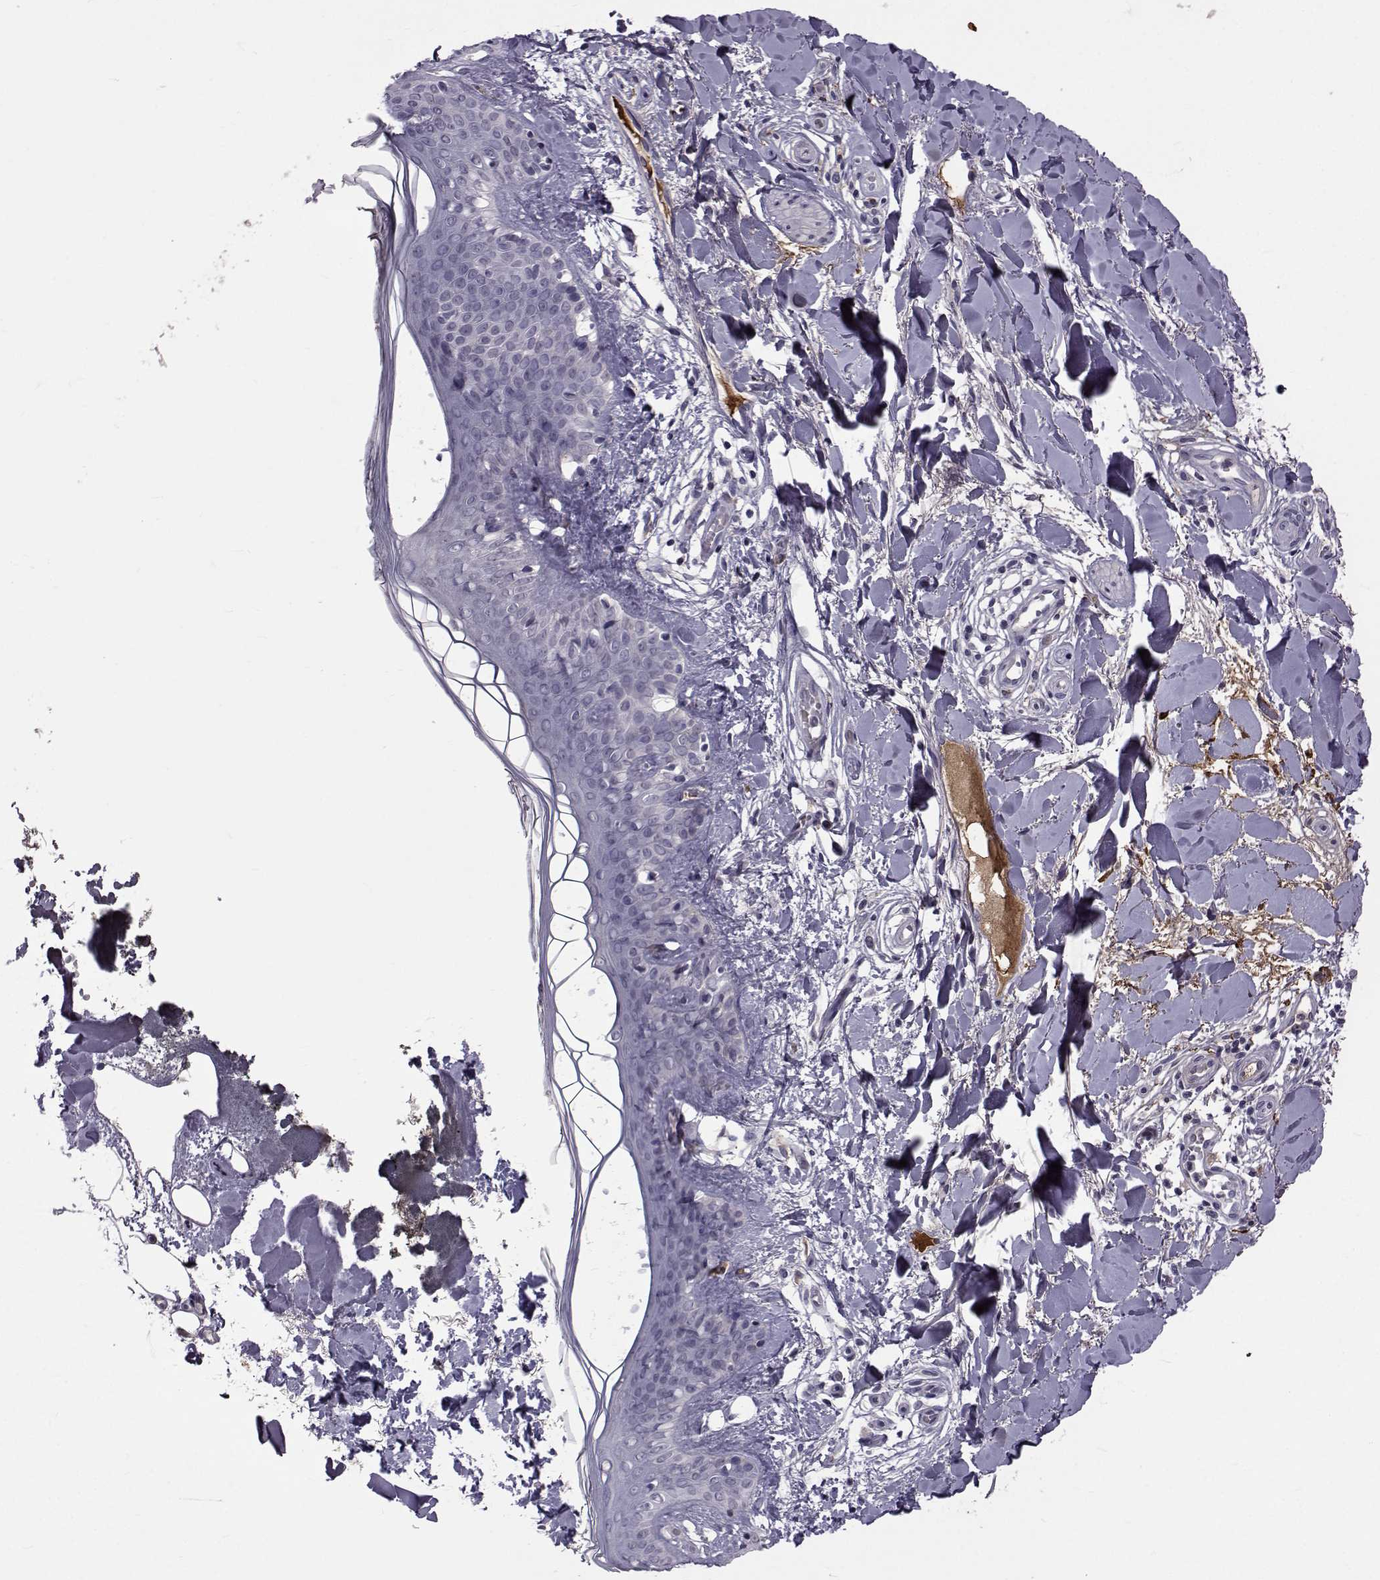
{"staining": {"intensity": "negative", "quantity": "none", "location": "none"}, "tissue": "skin", "cell_type": "Fibroblasts", "image_type": "normal", "snomed": [{"axis": "morphology", "description": "Normal tissue, NOS"}, {"axis": "topography", "description": "Skin"}], "caption": "Immunohistochemistry of benign human skin displays no expression in fibroblasts. (DAB (3,3'-diaminobenzidine) immunohistochemistry (IHC) visualized using brightfield microscopy, high magnification).", "gene": "TNFRSF11B", "patient": {"sex": "female", "age": 34}}